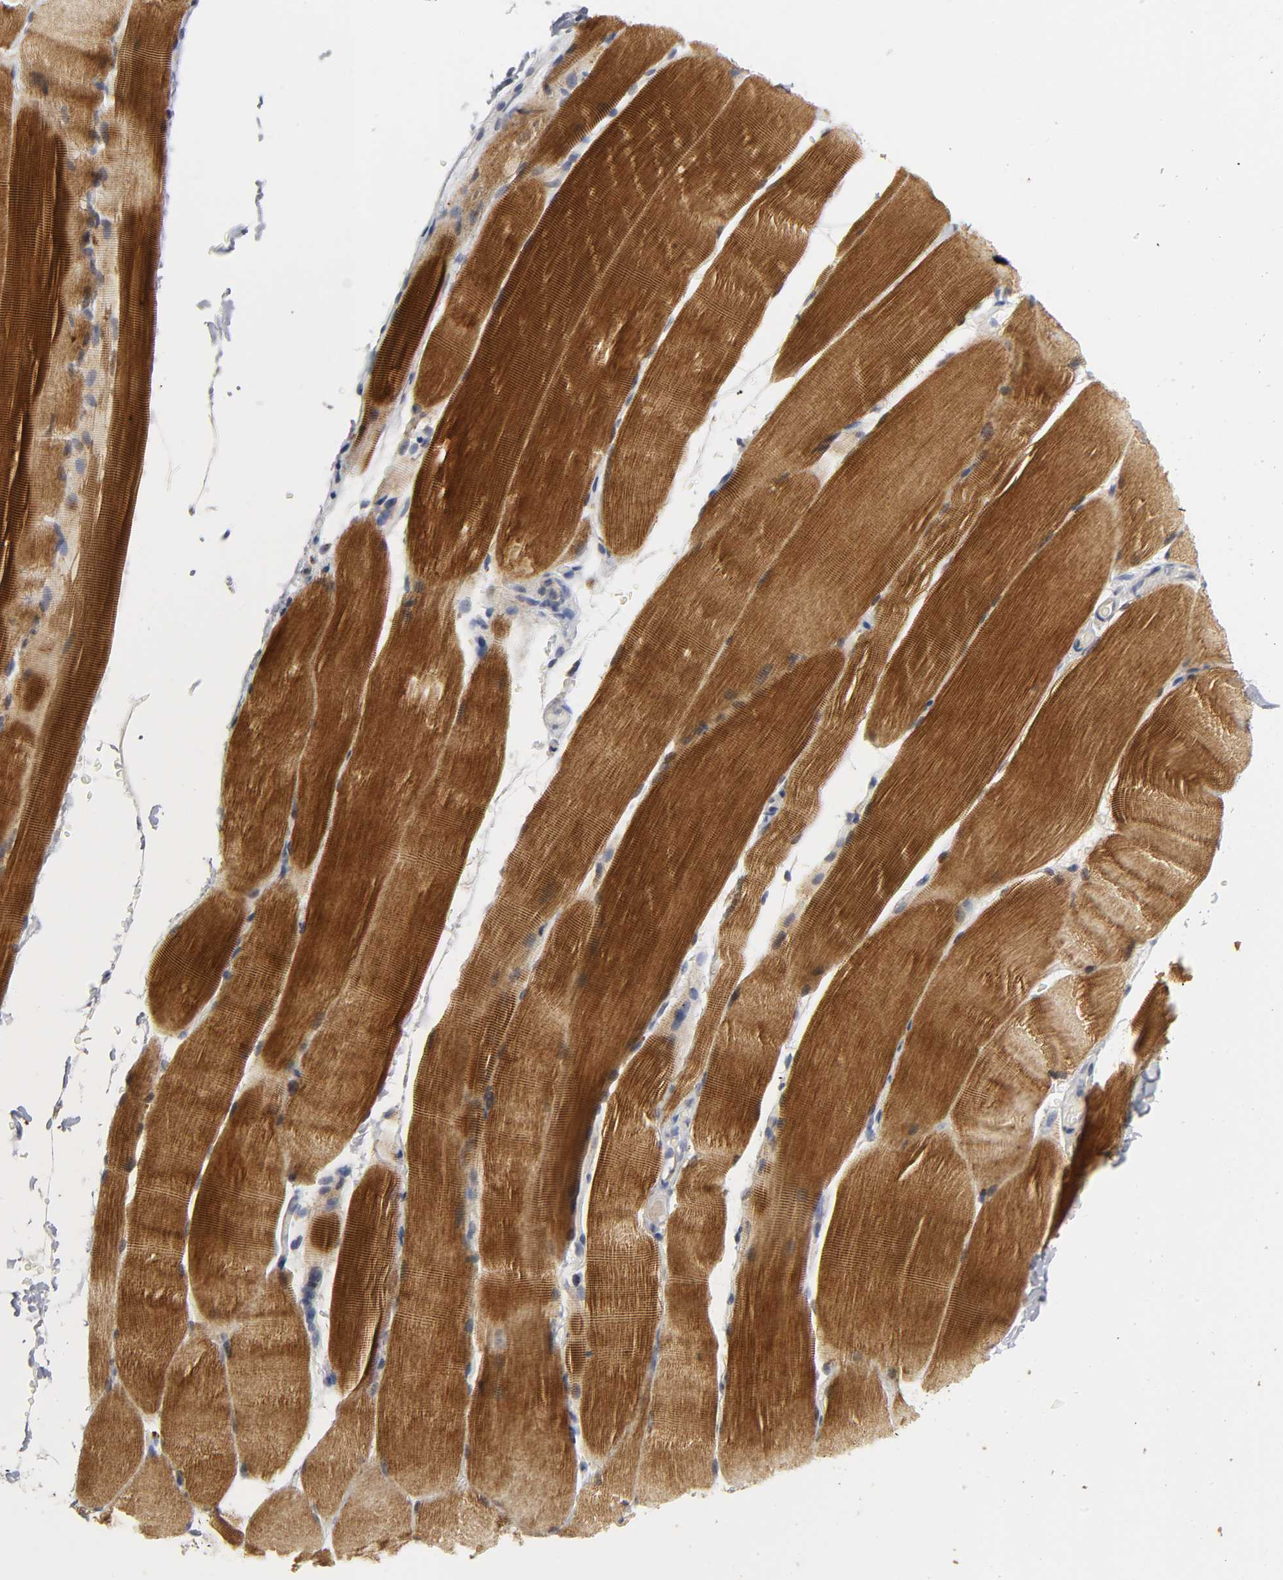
{"staining": {"intensity": "strong", "quantity": ">75%", "location": "cytoplasmic/membranous"}, "tissue": "skeletal muscle", "cell_type": "Myocytes", "image_type": "normal", "snomed": [{"axis": "morphology", "description": "Normal tissue, NOS"}, {"axis": "topography", "description": "Skeletal muscle"}, {"axis": "topography", "description": "Parathyroid gland"}], "caption": "Brown immunohistochemical staining in benign skeletal muscle demonstrates strong cytoplasmic/membranous expression in approximately >75% of myocytes.", "gene": "TCAP", "patient": {"sex": "female", "age": 37}}